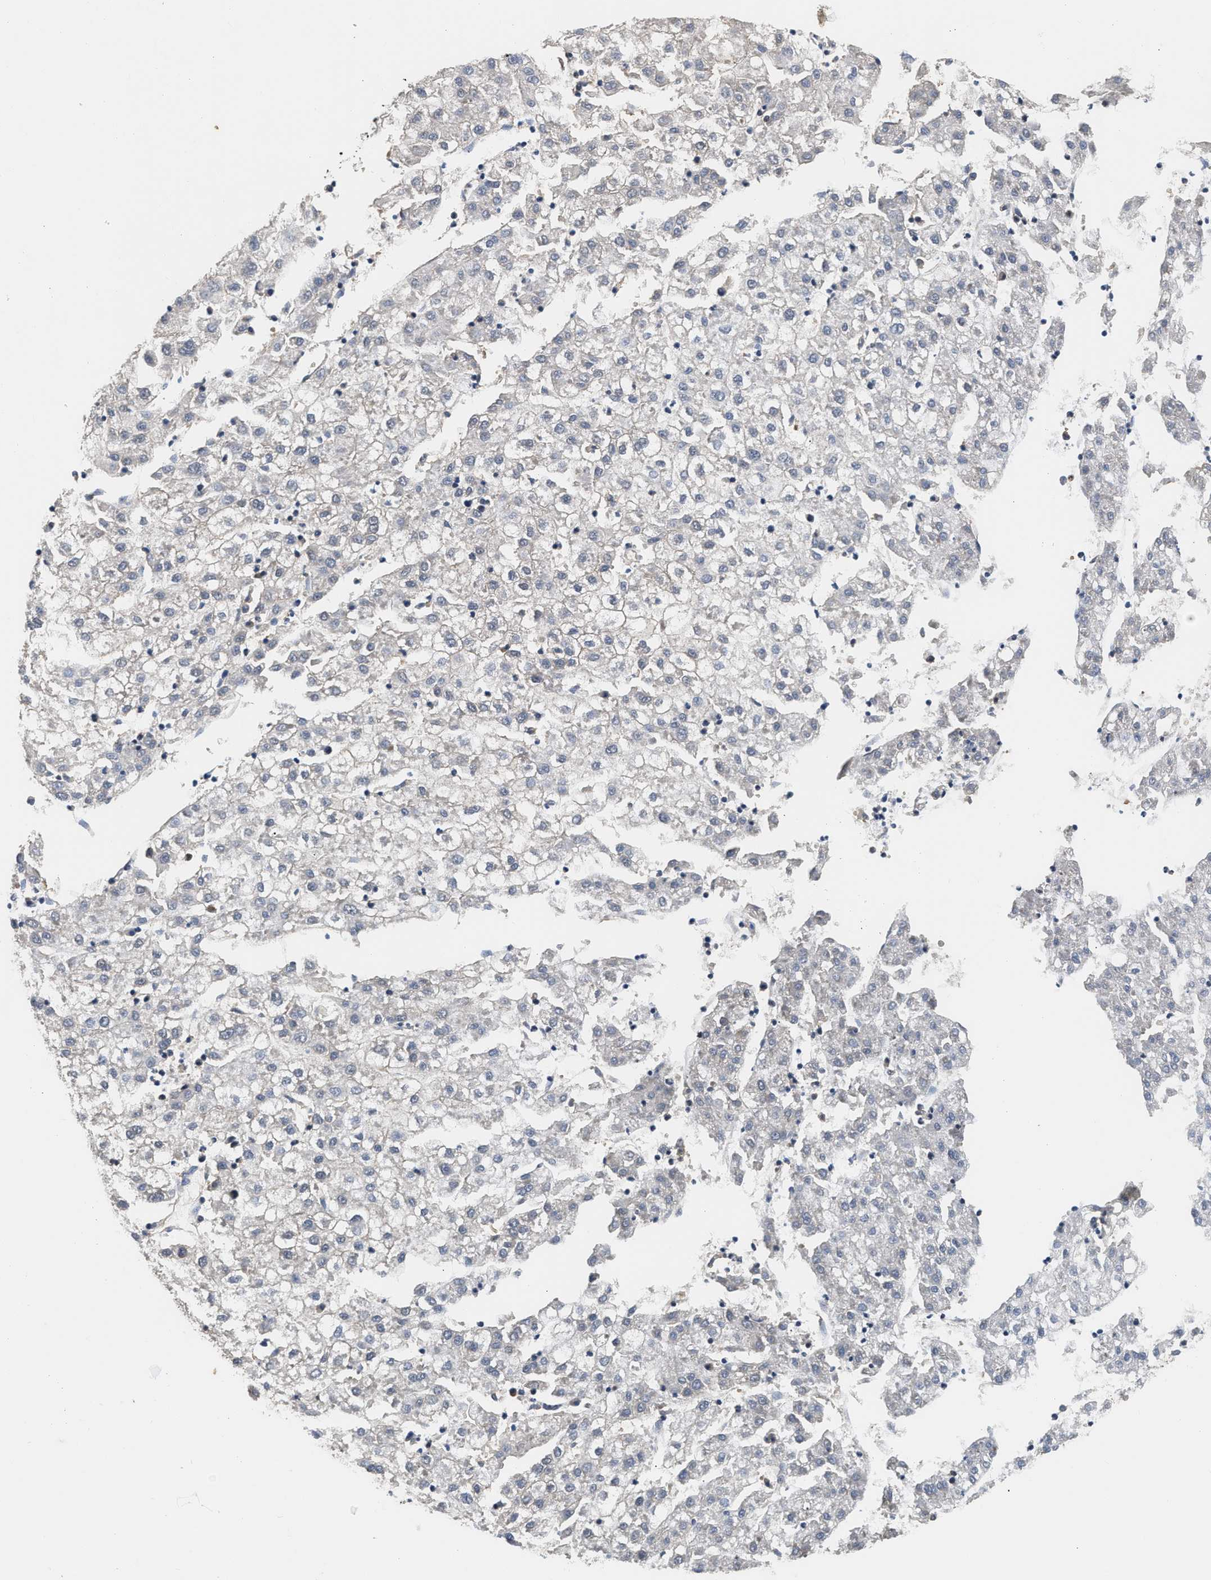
{"staining": {"intensity": "negative", "quantity": "none", "location": "none"}, "tissue": "liver cancer", "cell_type": "Tumor cells", "image_type": "cancer", "snomed": [{"axis": "morphology", "description": "Carcinoma, Hepatocellular, NOS"}, {"axis": "topography", "description": "Liver"}], "caption": "Photomicrograph shows no protein staining in tumor cells of hepatocellular carcinoma (liver) tissue.", "gene": "SCAI", "patient": {"sex": "male", "age": 72}}